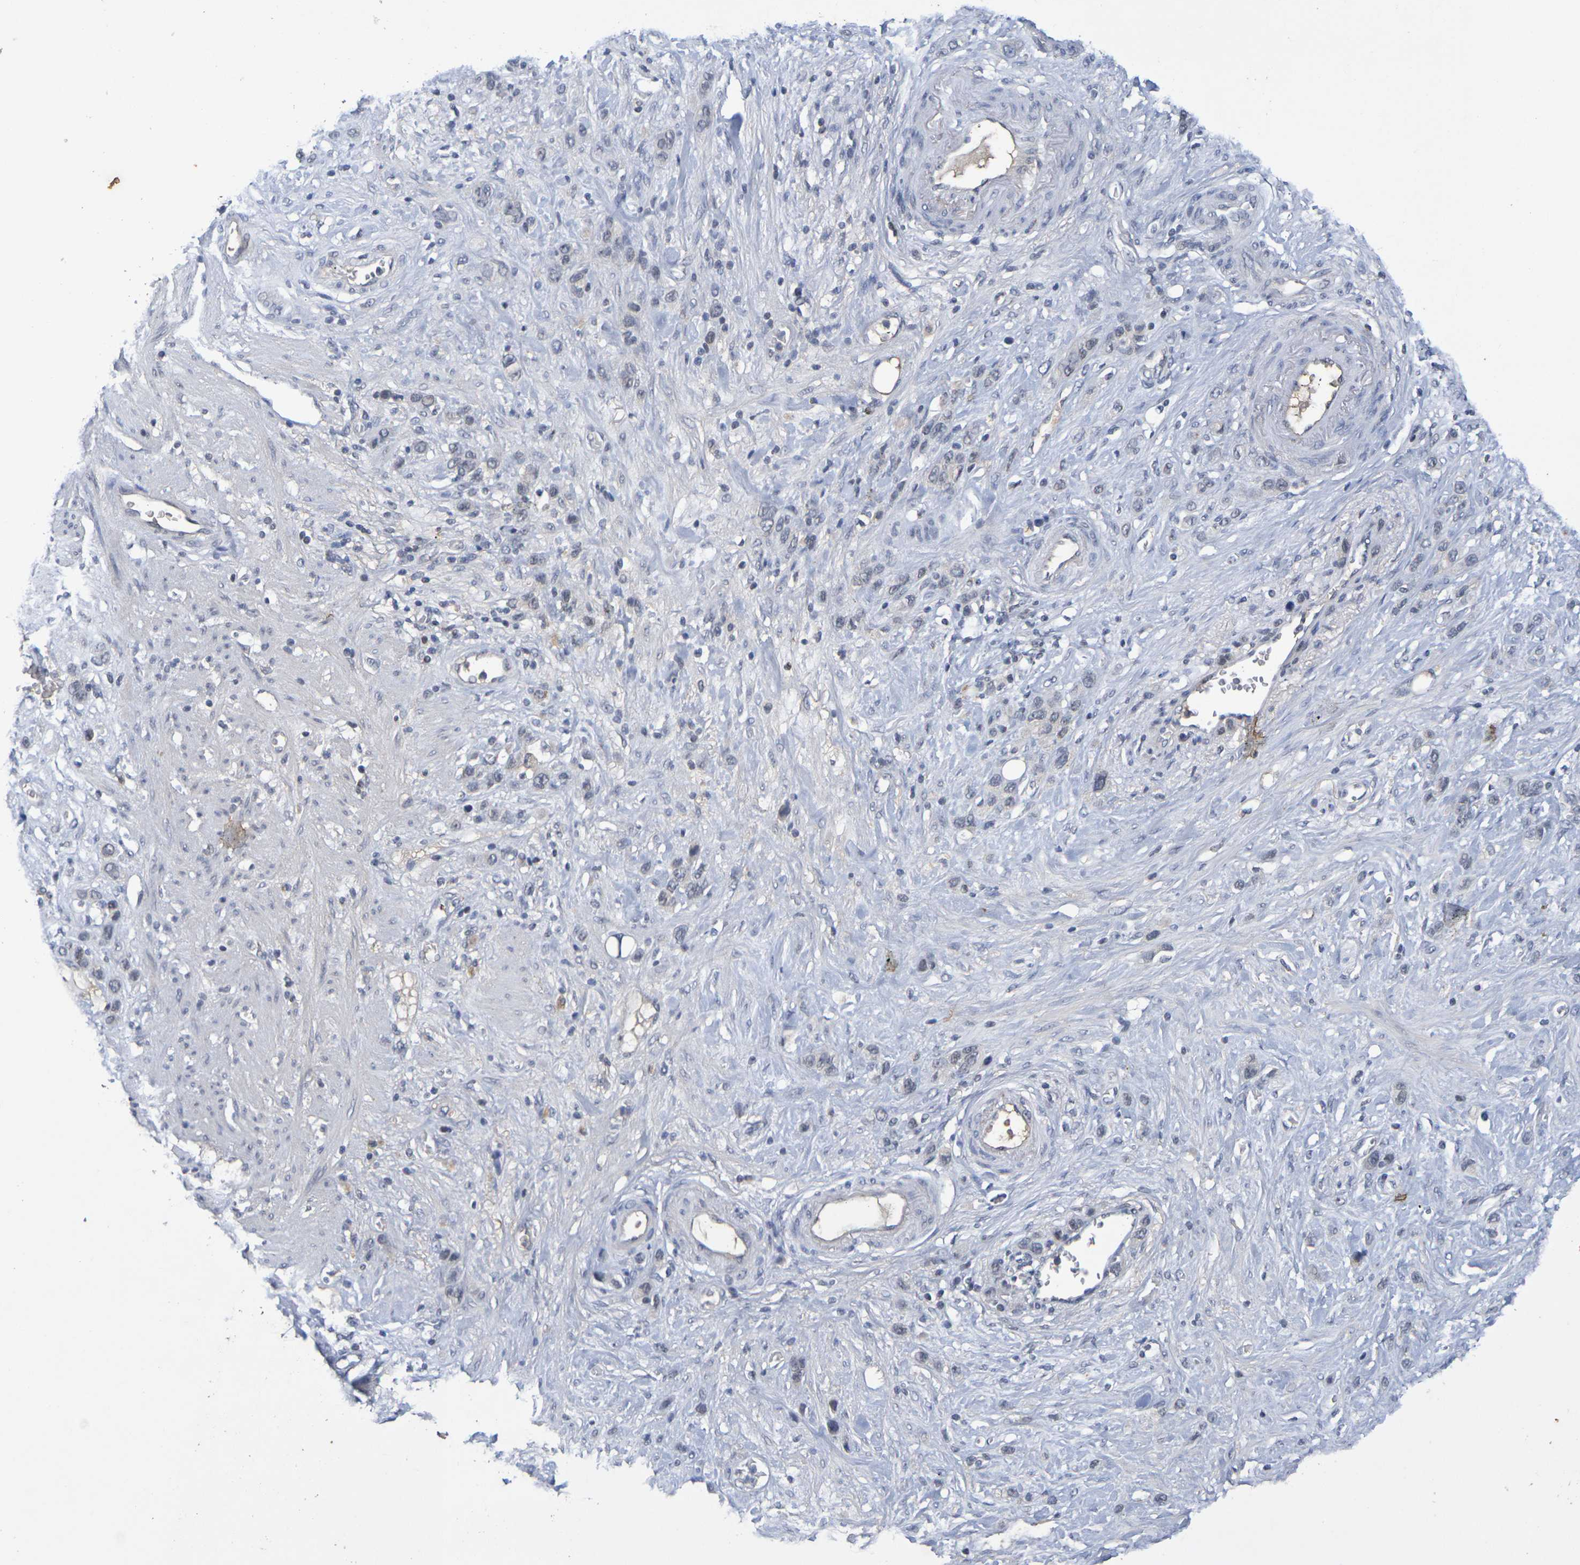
{"staining": {"intensity": "weak", "quantity": "<25%", "location": "nuclear"}, "tissue": "stomach cancer", "cell_type": "Tumor cells", "image_type": "cancer", "snomed": [{"axis": "morphology", "description": "Adenocarcinoma, NOS"}, {"axis": "morphology", "description": "Adenocarcinoma, High grade"}, {"axis": "topography", "description": "Stomach, upper"}, {"axis": "topography", "description": "Stomach, lower"}], "caption": "Tumor cells show no significant expression in stomach adenocarcinoma.", "gene": "TERF2", "patient": {"sex": "female", "age": 65}}